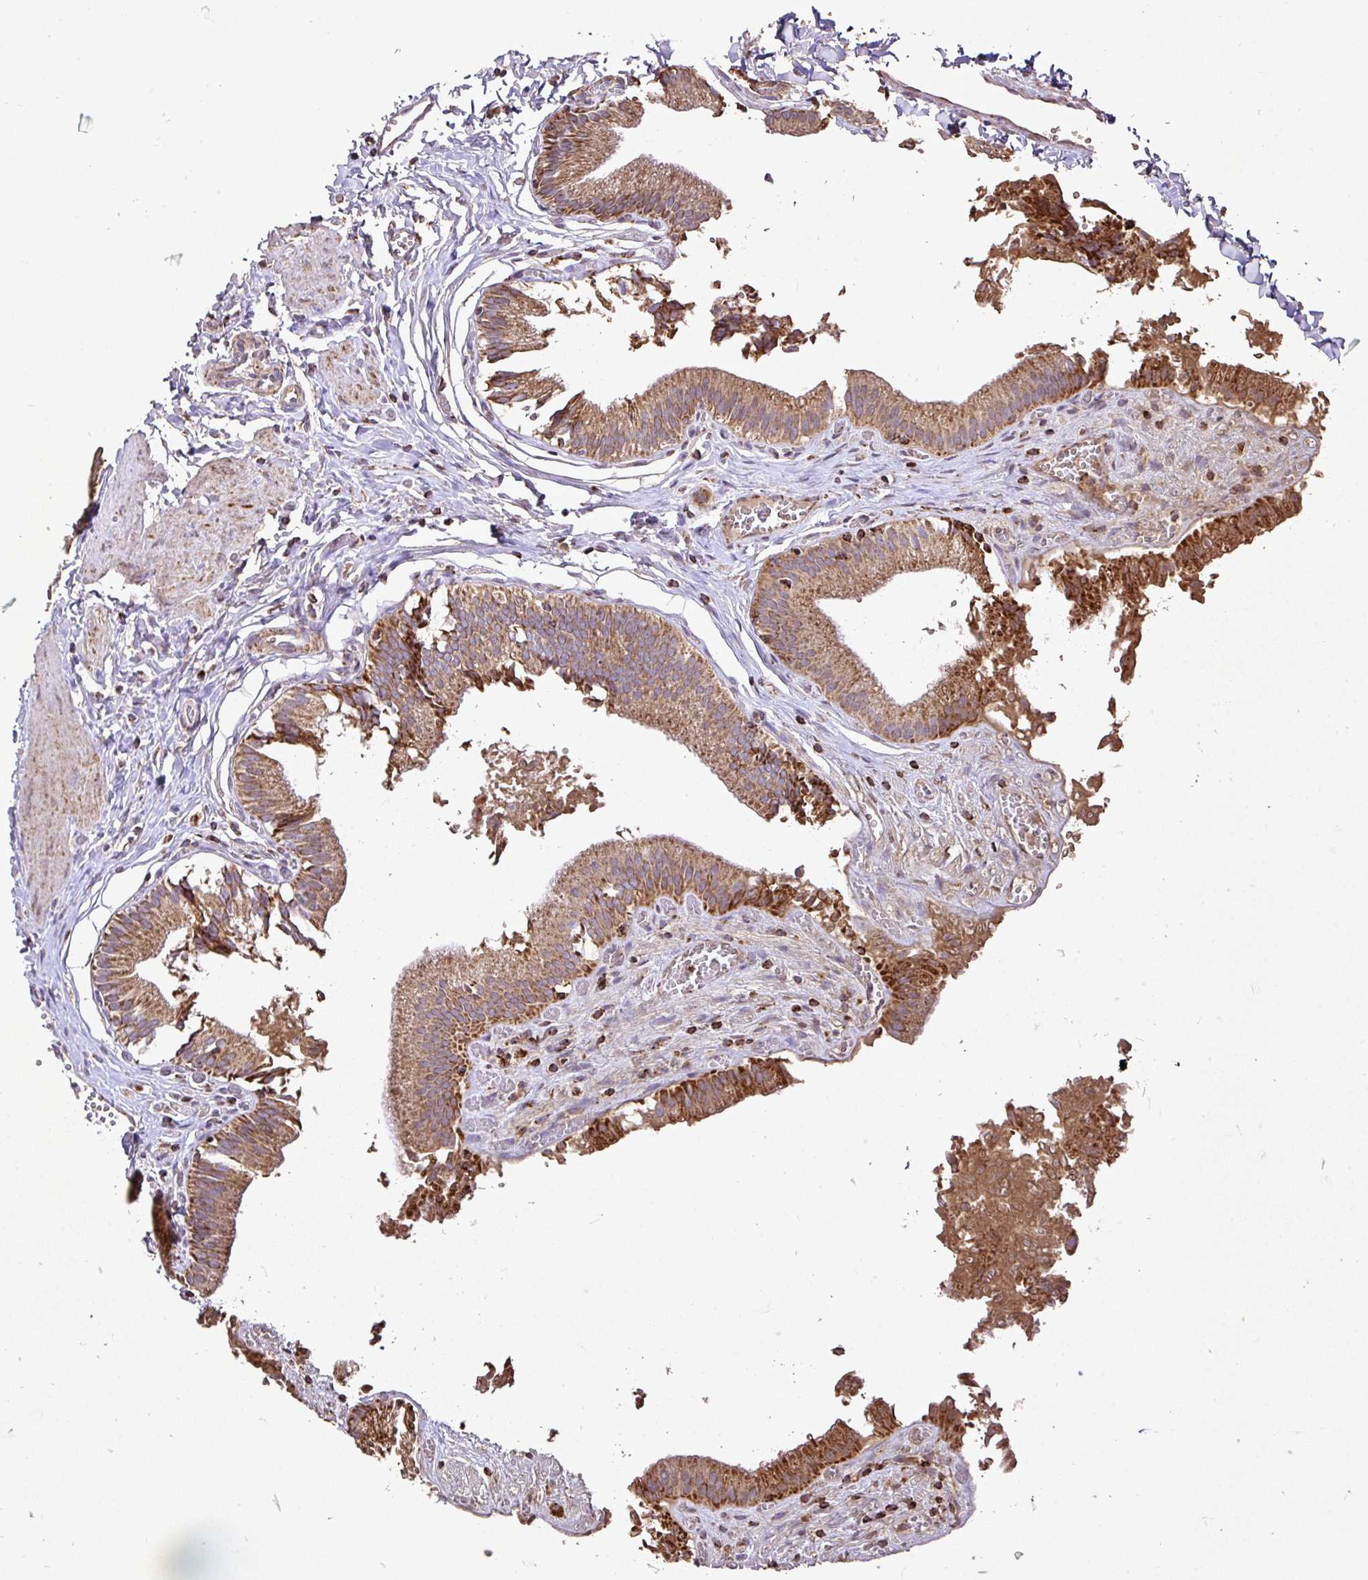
{"staining": {"intensity": "moderate", "quantity": ">75%", "location": "cytoplasmic/membranous"}, "tissue": "gallbladder", "cell_type": "Glandular cells", "image_type": "normal", "snomed": [{"axis": "morphology", "description": "Normal tissue, NOS"}, {"axis": "topography", "description": "Gallbladder"}, {"axis": "topography", "description": "Peripheral nerve tissue"}], "caption": "Normal gallbladder was stained to show a protein in brown. There is medium levels of moderate cytoplasmic/membranous positivity in approximately >75% of glandular cells.", "gene": "AGK", "patient": {"sex": "male", "age": 17}}